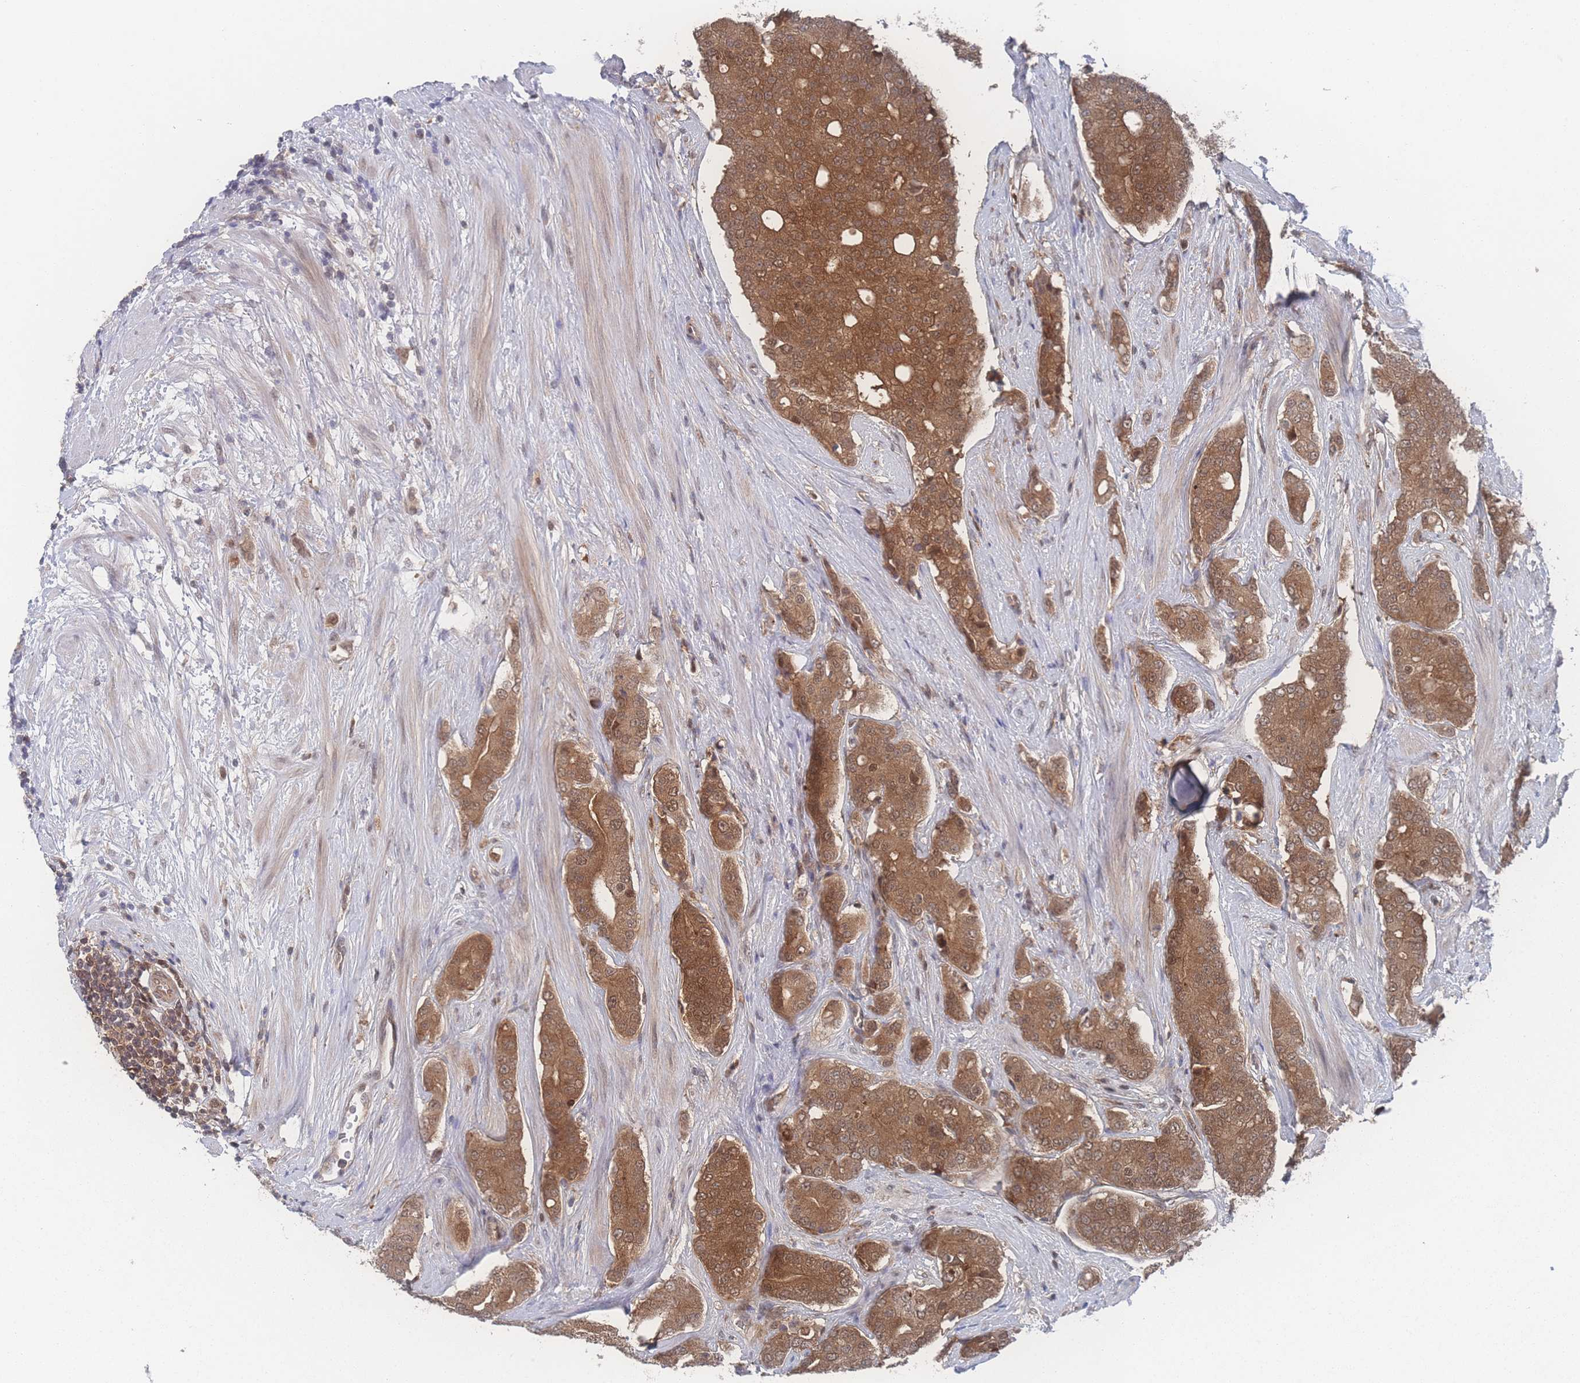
{"staining": {"intensity": "moderate", "quantity": ">75%", "location": "cytoplasmic/membranous"}, "tissue": "prostate cancer", "cell_type": "Tumor cells", "image_type": "cancer", "snomed": [{"axis": "morphology", "description": "Adenocarcinoma, High grade"}, {"axis": "topography", "description": "Prostate"}], "caption": "DAB immunohistochemical staining of prostate cancer displays moderate cytoplasmic/membranous protein positivity in approximately >75% of tumor cells. Immunohistochemistry stains the protein of interest in brown and the nuclei are stained blue.", "gene": "PSMA1", "patient": {"sex": "male", "age": 71}}